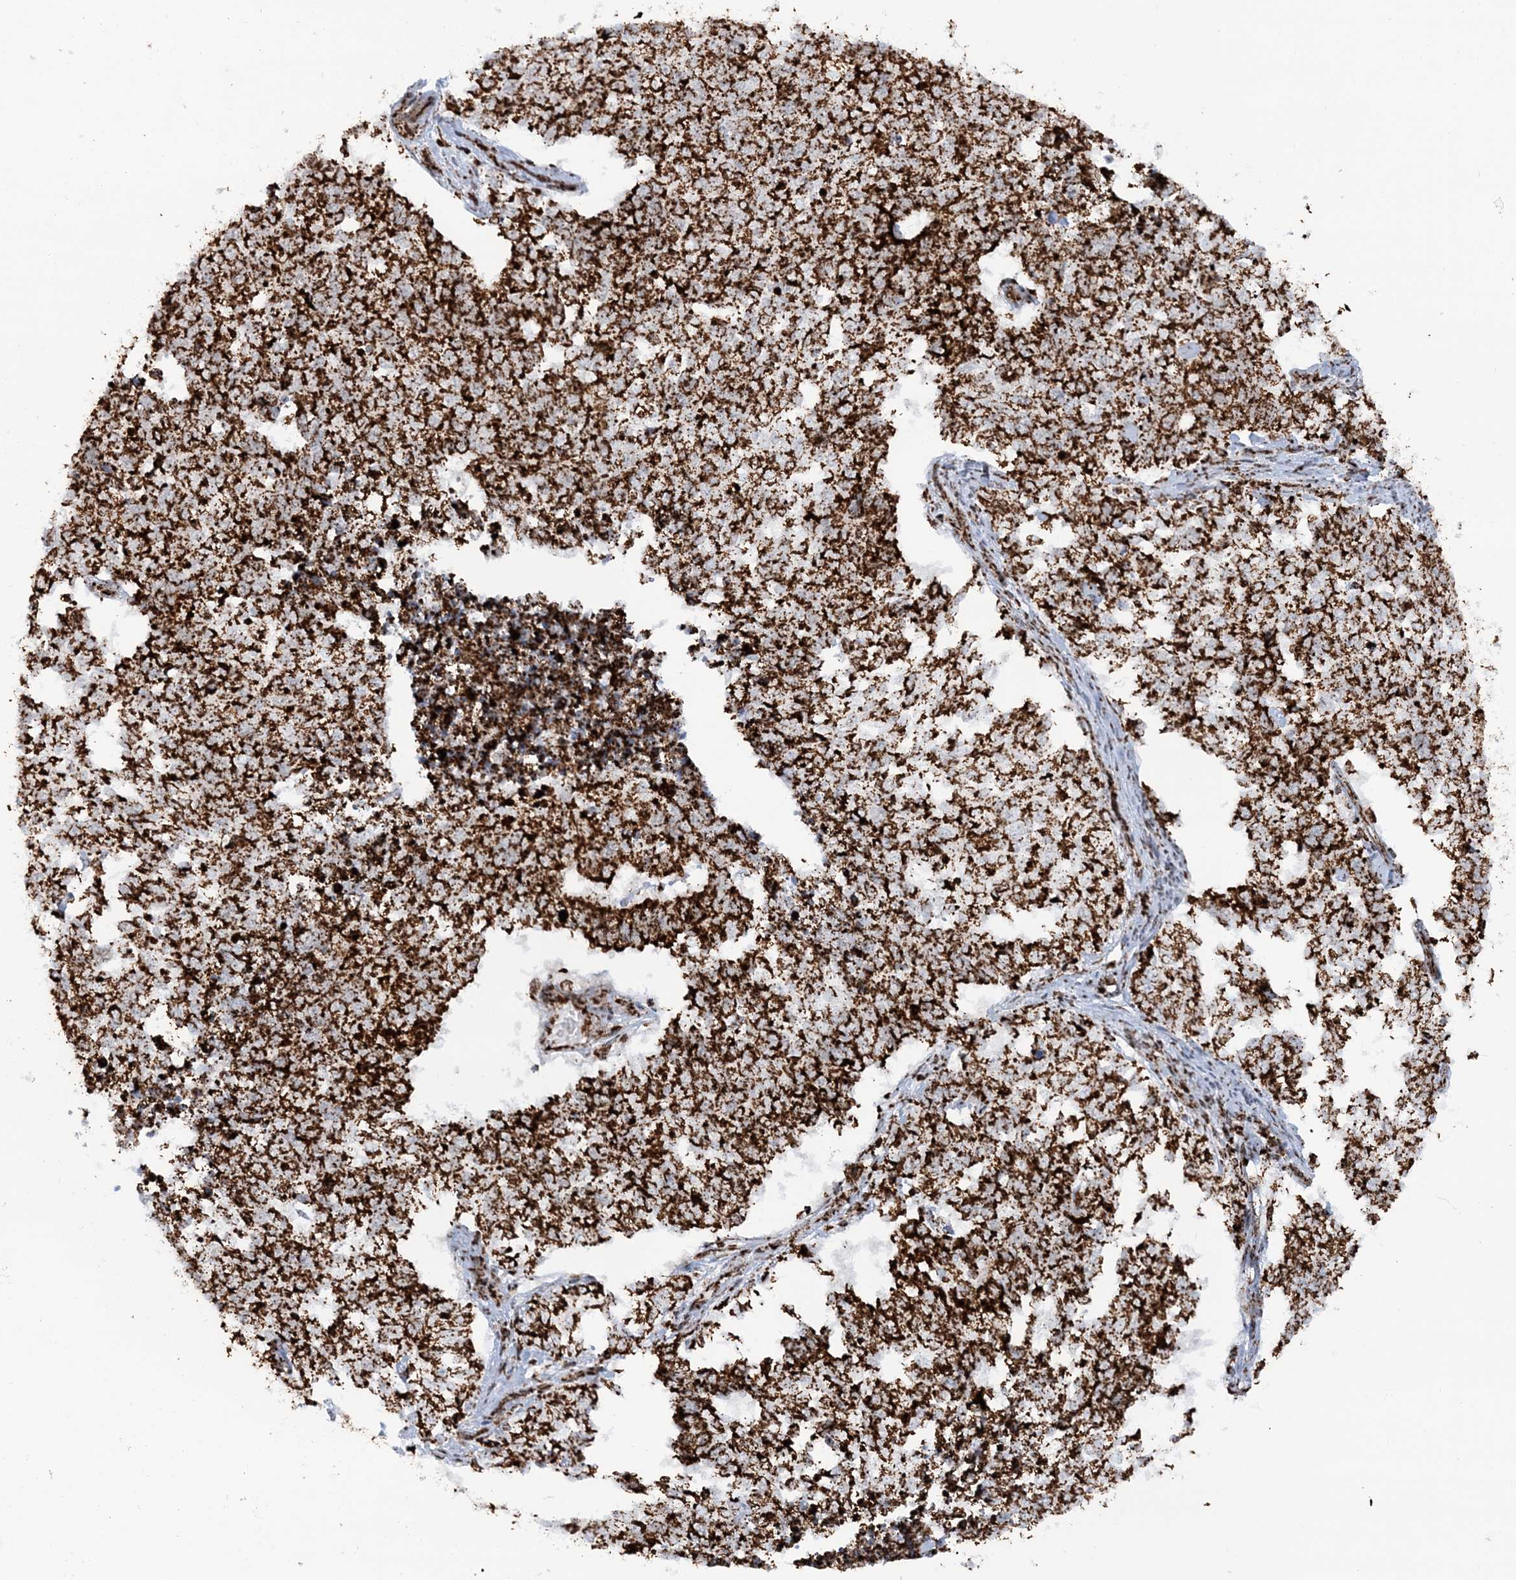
{"staining": {"intensity": "strong", "quantity": ">75%", "location": "cytoplasmic/membranous"}, "tissue": "cervical cancer", "cell_type": "Tumor cells", "image_type": "cancer", "snomed": [{"axis": "morphology", "description": "Squamous cell carcinoma, NOS"}, {"axis": "topography", "description": "Cervix"}], "caption": "Tumor cells reveal high levels of strong cytoplasmic/membranous positivity in approximately >75% of cells in human cervical cancer.", "gene": "CRY2", "patient": {"sex": "female", "age": 63}}